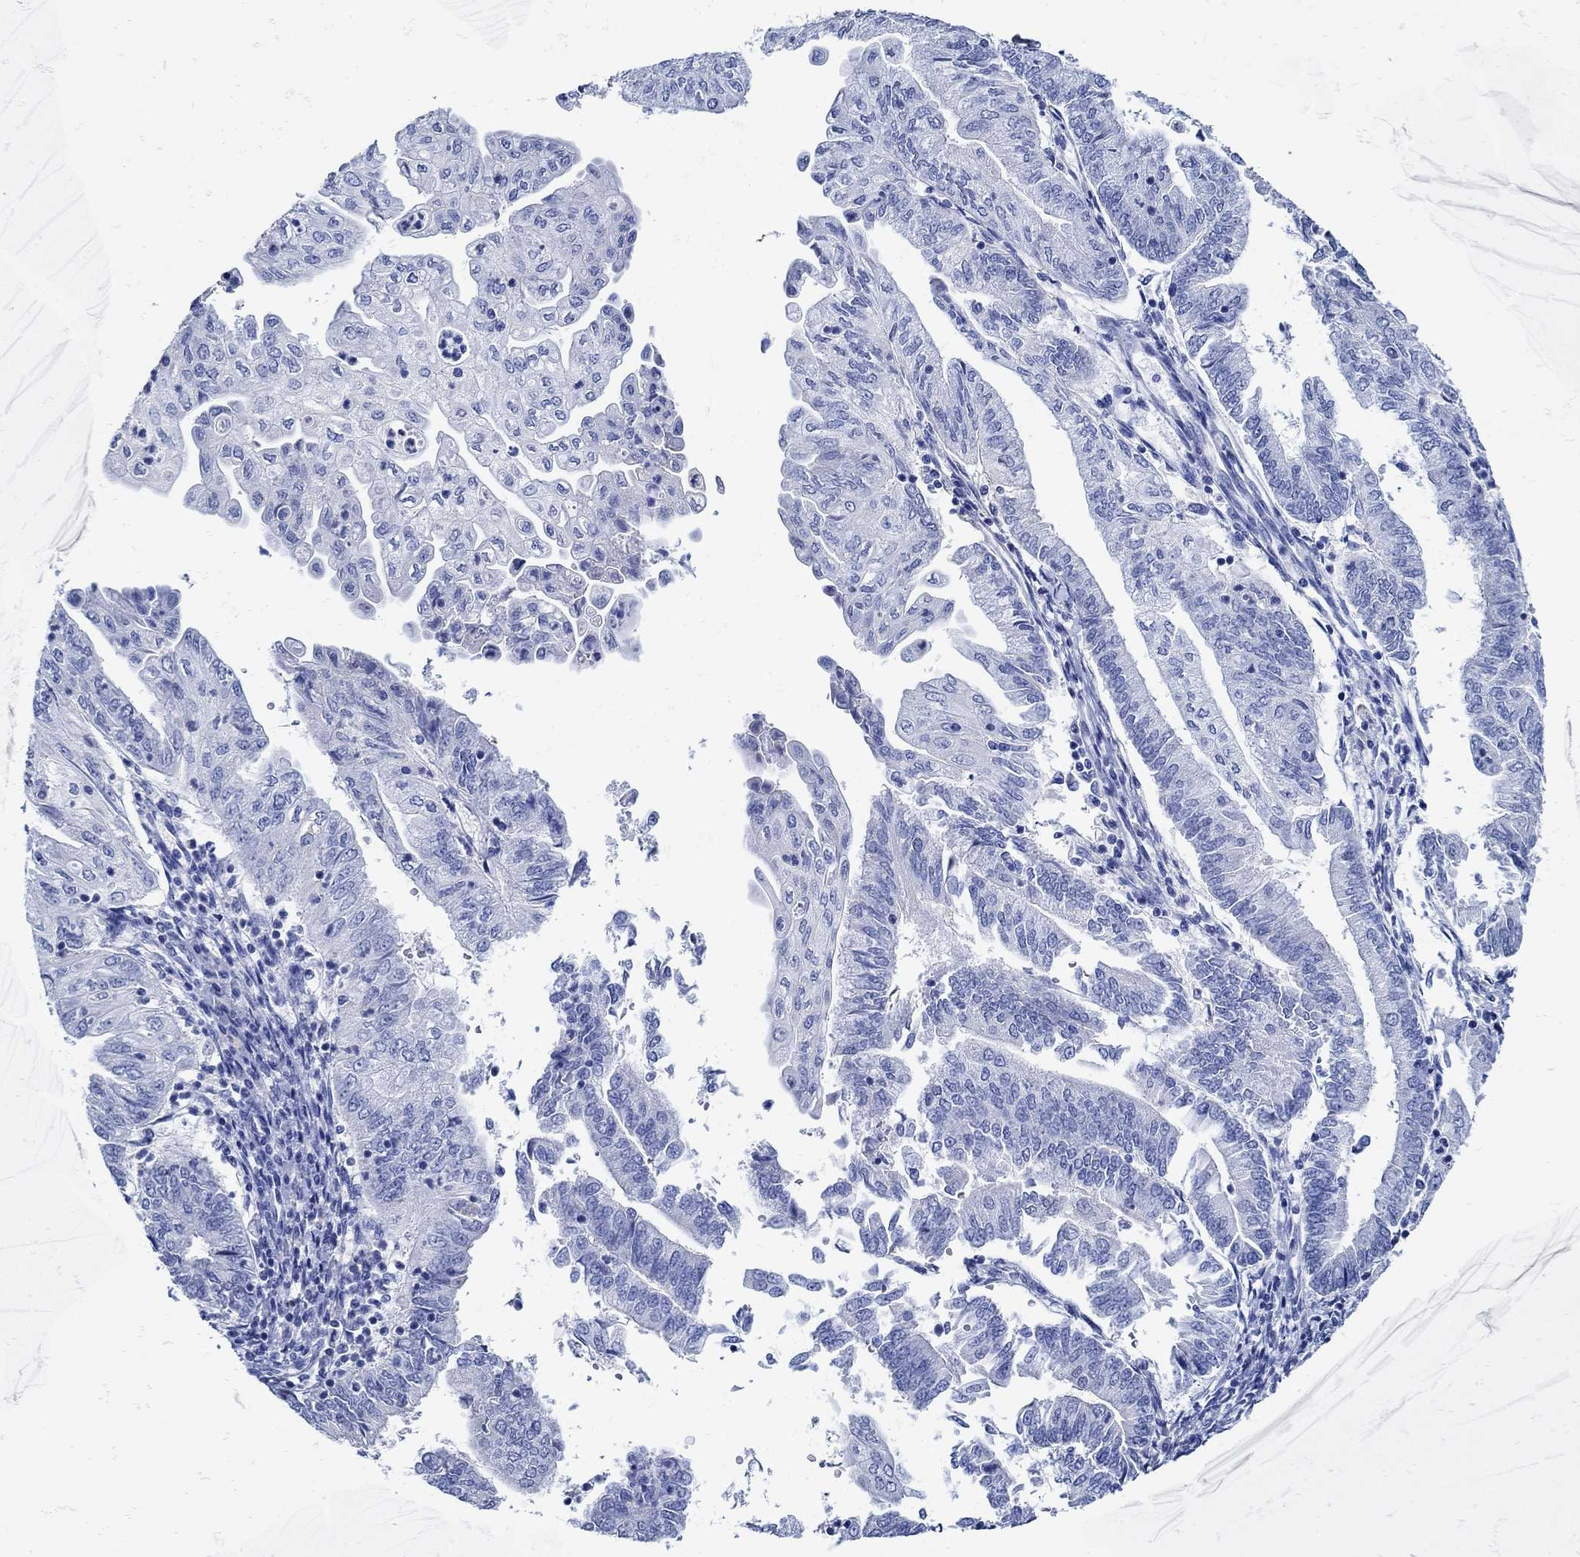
{"staining": {"intensity": "negative", "quantity": "none", "location": "none"}, "tissue": "endometrial cancer", "cell_type": "Tumor cells", "image_type": "cancer", "snomed": [{"axis": "morphology", "description": "Adenocarcinoma, NOS"}, {"axis": "topography", "description": "Endometrium"}], "caption": "Image shows no protein positivity in tumor cells of endometrial cancer tissue.", "gene": "NOS1", "patient": {"sex": "female", "age": 55}}